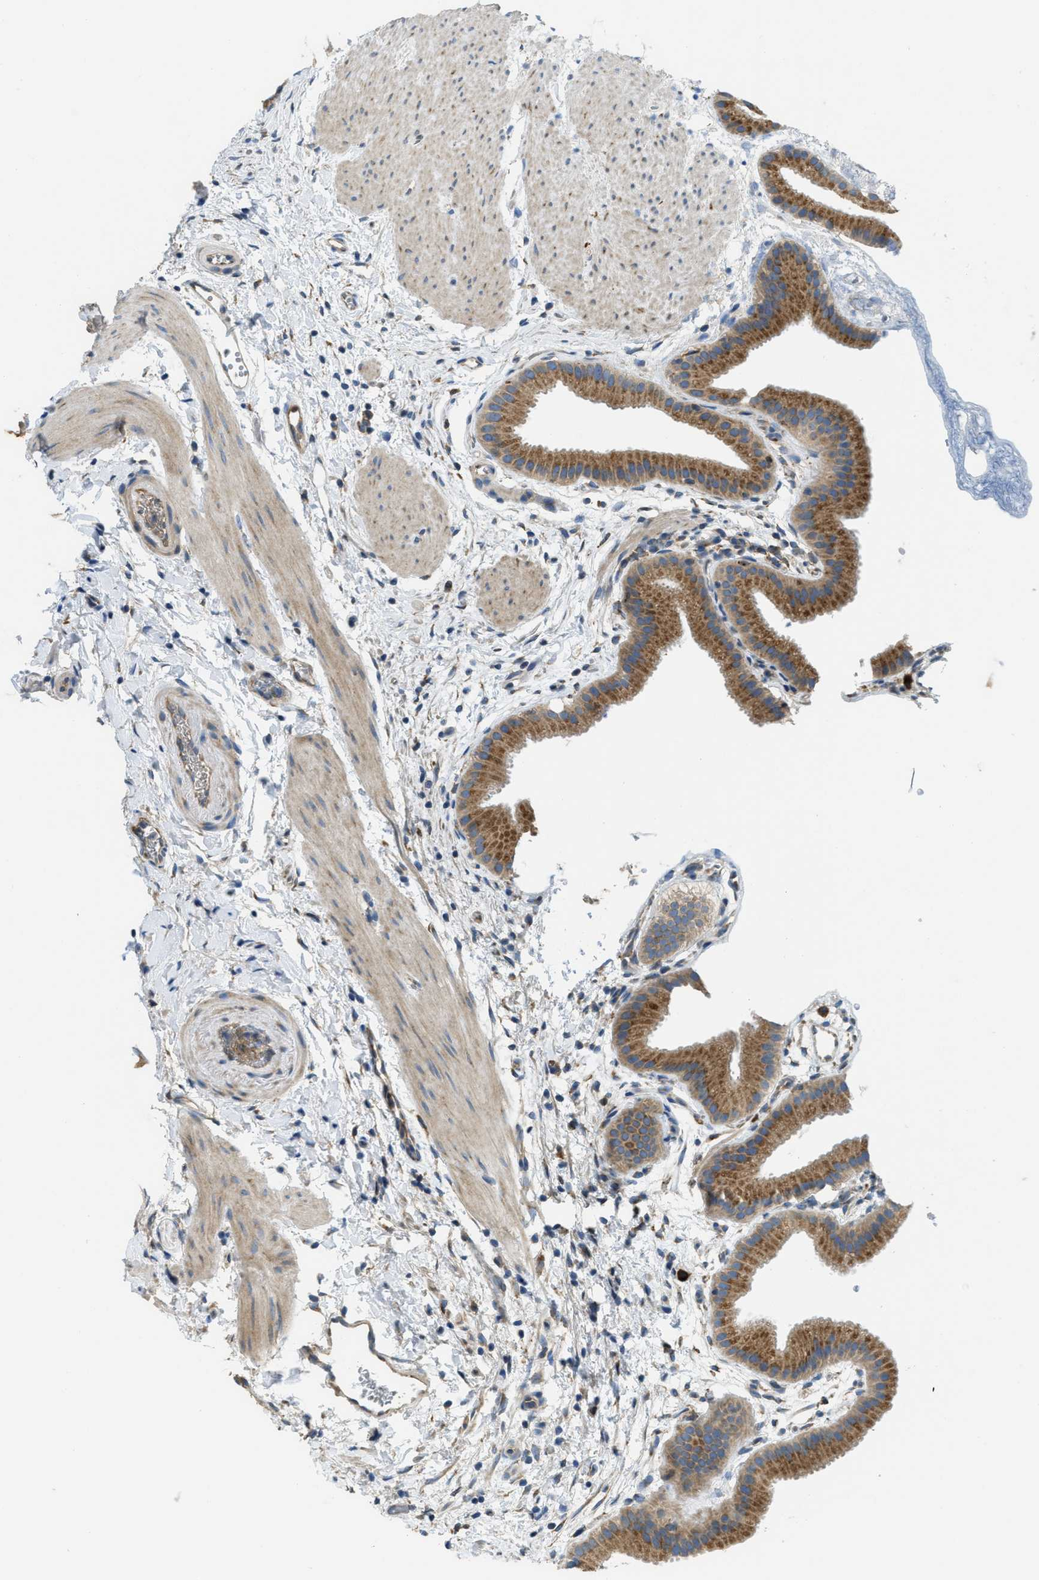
{"staining": {"intensity": "moderate", "quantity": ">75%", "location": "cytoplasmic/membranous"}, "tissue": "gallbladder", "cell_type": "Glandular cells", "image_type": "normal", "snomed": [{"axis": "morphology", "description": "Normal tissue, NOS"}, {"axis": "topography", "description": "Gallbladder"}], "caption": "A high-resolution photomicrograph shows immunohistochemistry (IHC) staining of benign gallbladder, which exhibits moderate cytoplasmic/membranous expression in approximately >75% of glandular cells. (brown staining indicates protein expression, while blue staining denotes nuclei).", "gene": "SSR1", "patient": {"sex": "female", "age": 64}}